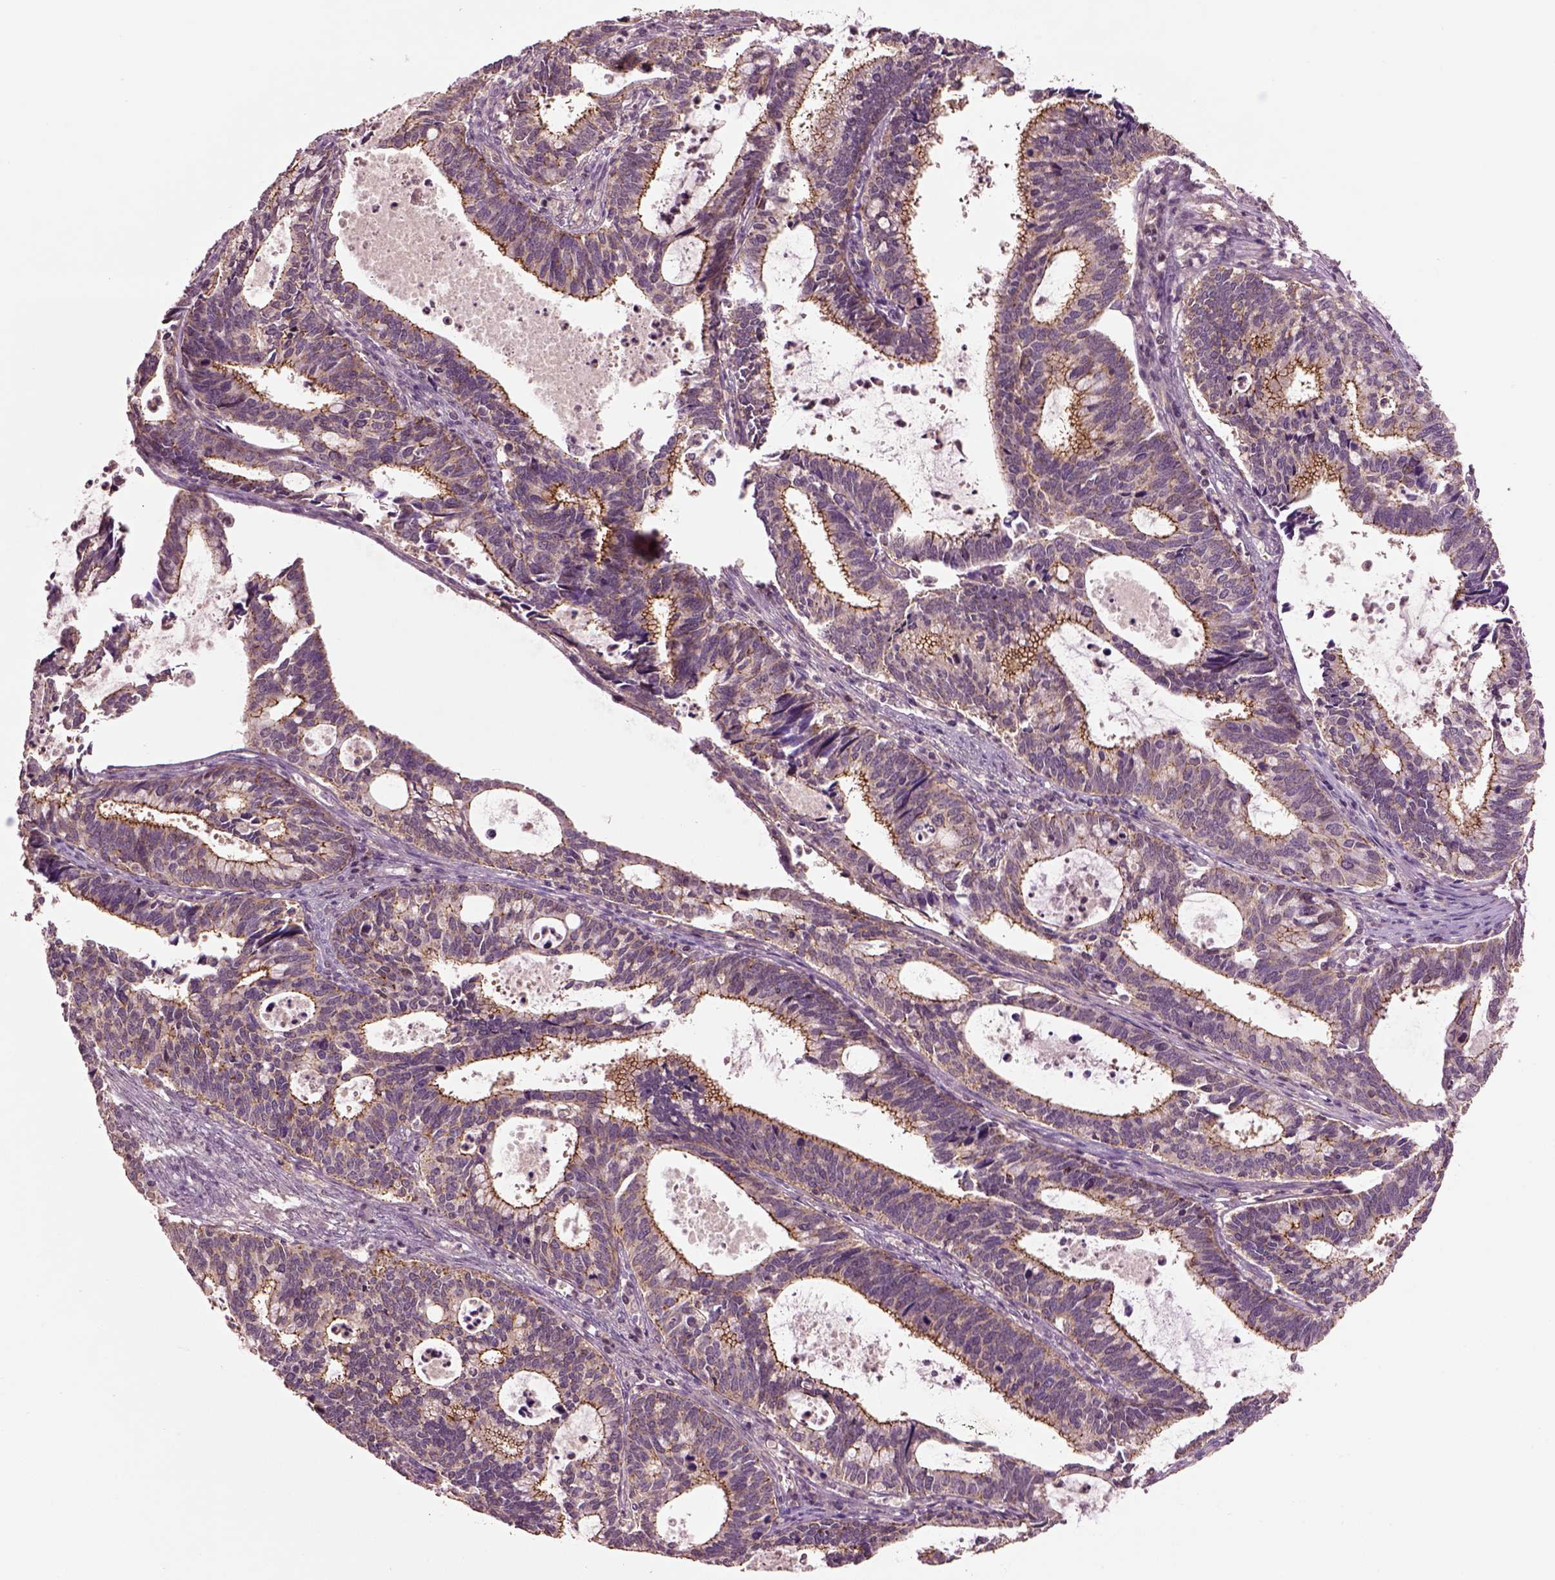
{"staining": {"intensity": "moderate", "quantity": "25%-75%", "location": "cytoplasmic/membranous"}, "tissue": "cervical cancer", "cell_type": "Tumor cells", "image_type": "cancer", "snomed": [{"axis": "morphology", "description": "Adenocarcinoma, NOS"}, {"axis": "topography", "description": "Cervix"}], "caption": "A high-resolution histopathology image shows IHC staining of cervical cancer, which shows moderate cytoplasmic/membranous positivity in about 25%-75% of tumor cells.", "gene": "MTHFS", "patient": {"sex": "female", "age": 42}}